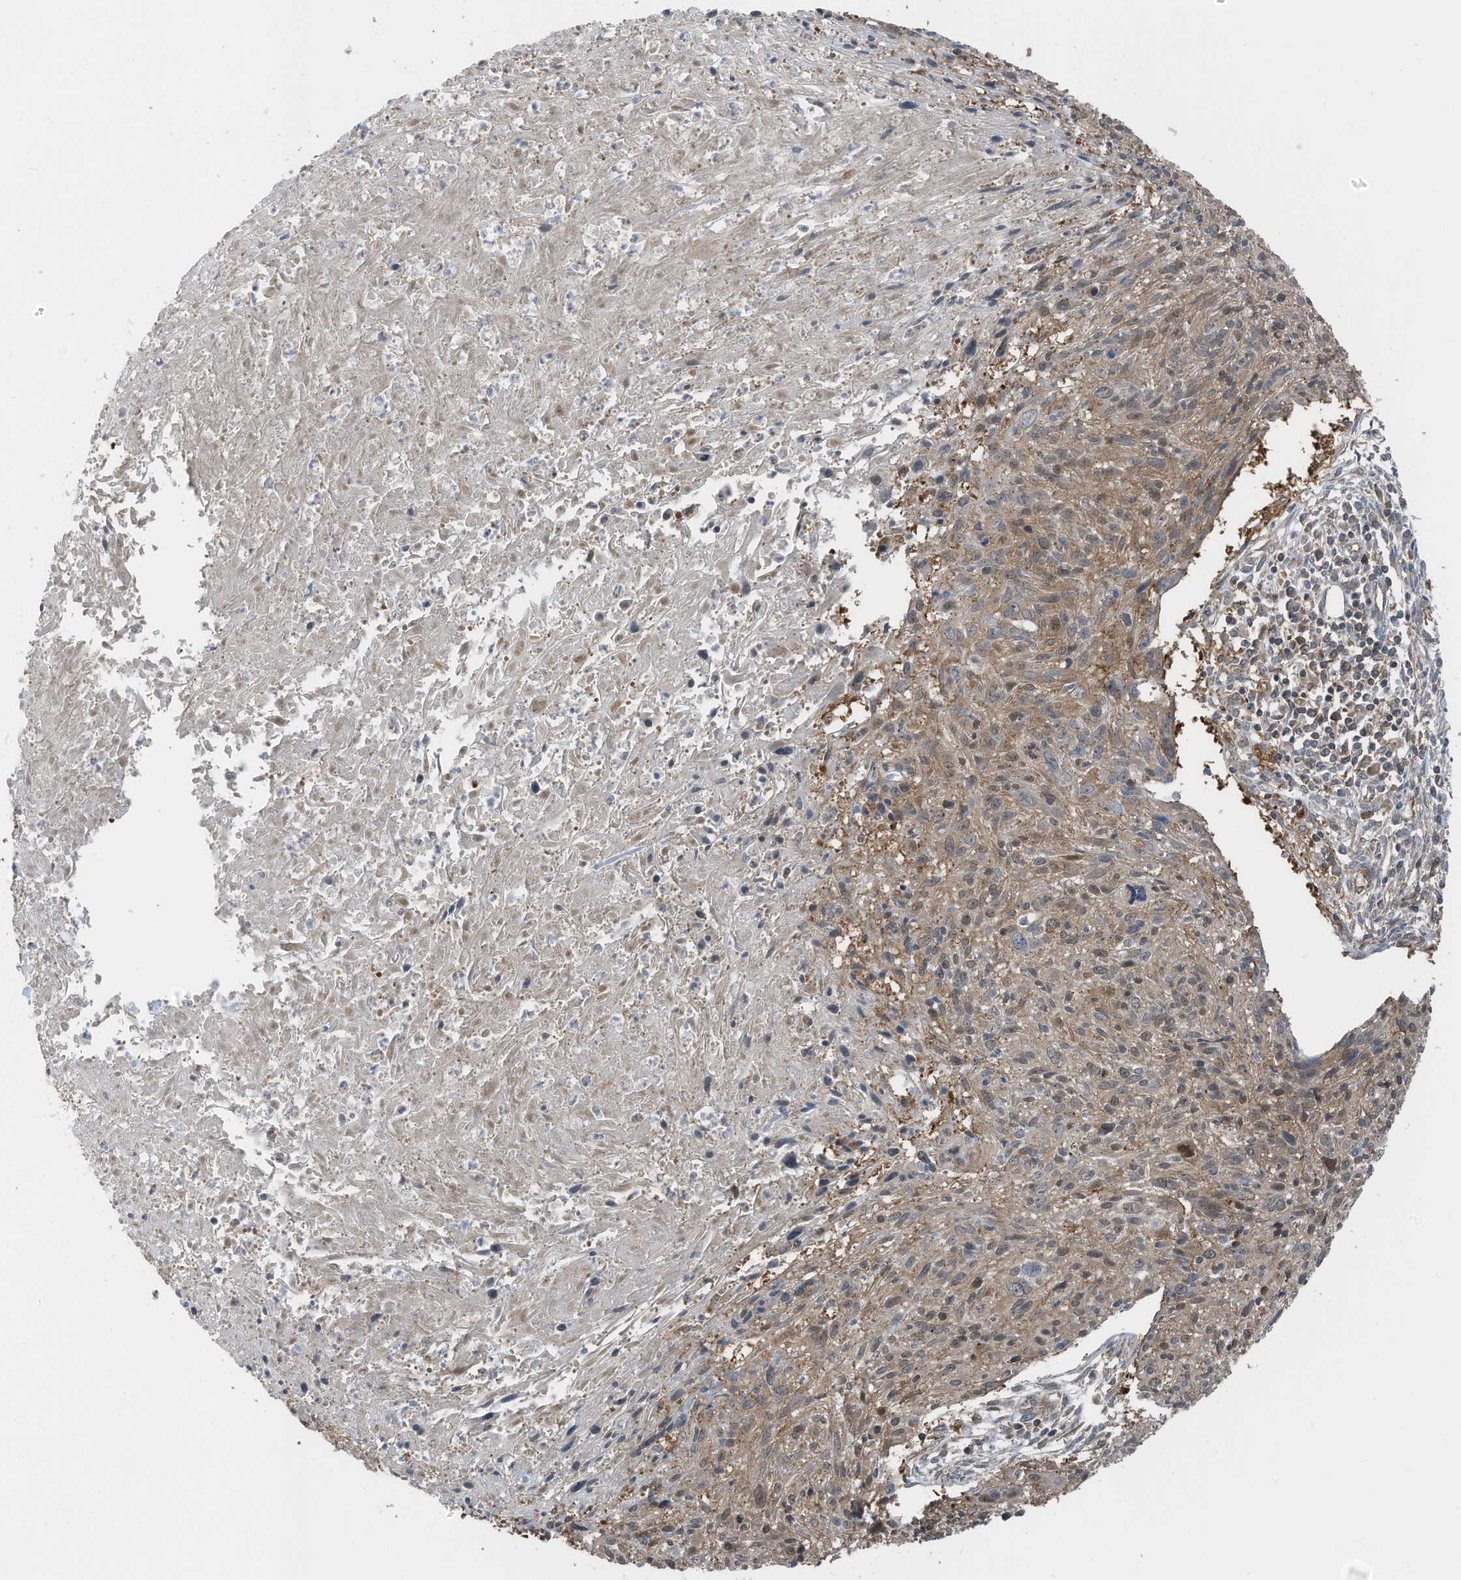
{"staining": {"intensity": "weak", "quantity": "25%-75%", "location": "cytoplasmic/membranous,nuclear"}, "tissue": "cervical cancer", "cell_type": "Tumor cells", "image_type": "cancer", "snomed": [{"axis": "morphology", "description": "Squamous cell carcinoma, NOS"}, {"axis": "topography", "description": "Cervix"}], "caption": "Immunohistochemical staining of human cervical cancer (squamous cell carcinoma) reveals weak cytoplasmic/membranous and nuclear protein expression in about 25%-75% of tumor cells.", "gene": "TXNDC9", "patient": {"sex": "female", "age": 51}}